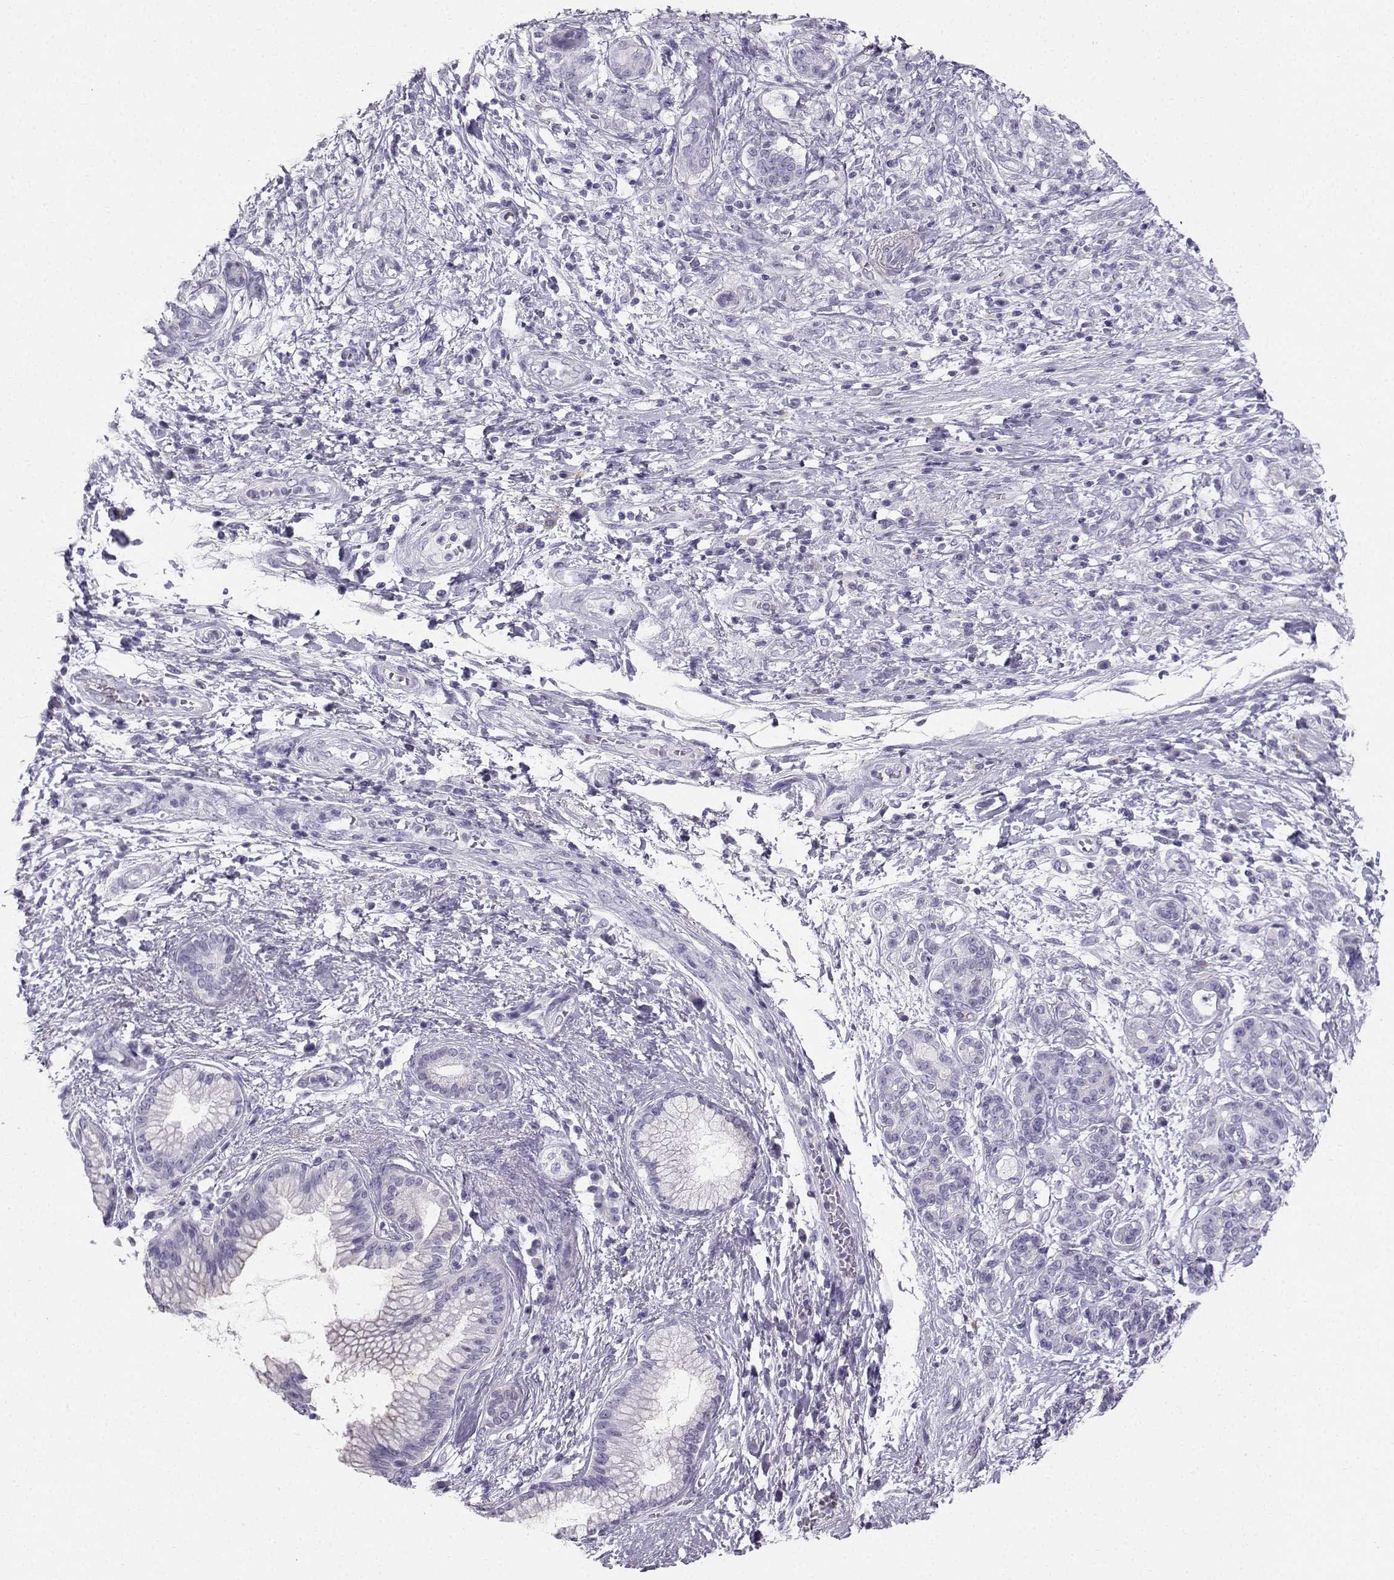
{"staining": {"intensity": "negative", "quantity": "none", "location": "none"}, "tissue": "pancreatic cancer", "cell_type": "Tumor cells", "image_type": "cancer", "snomed": [{"axis": "morphology", "description": "Adenocarcinoma, NOS"}, {"axis": "topography", "description": "Pancreas"}], "caption": "This is a photomicrograph of immunohistochemistry (IHC) staining of pancreatic cancer, which shows no staining in tumor cells.", "gene": "IQCD", "patient": {"sex": "female", "age": 73}}